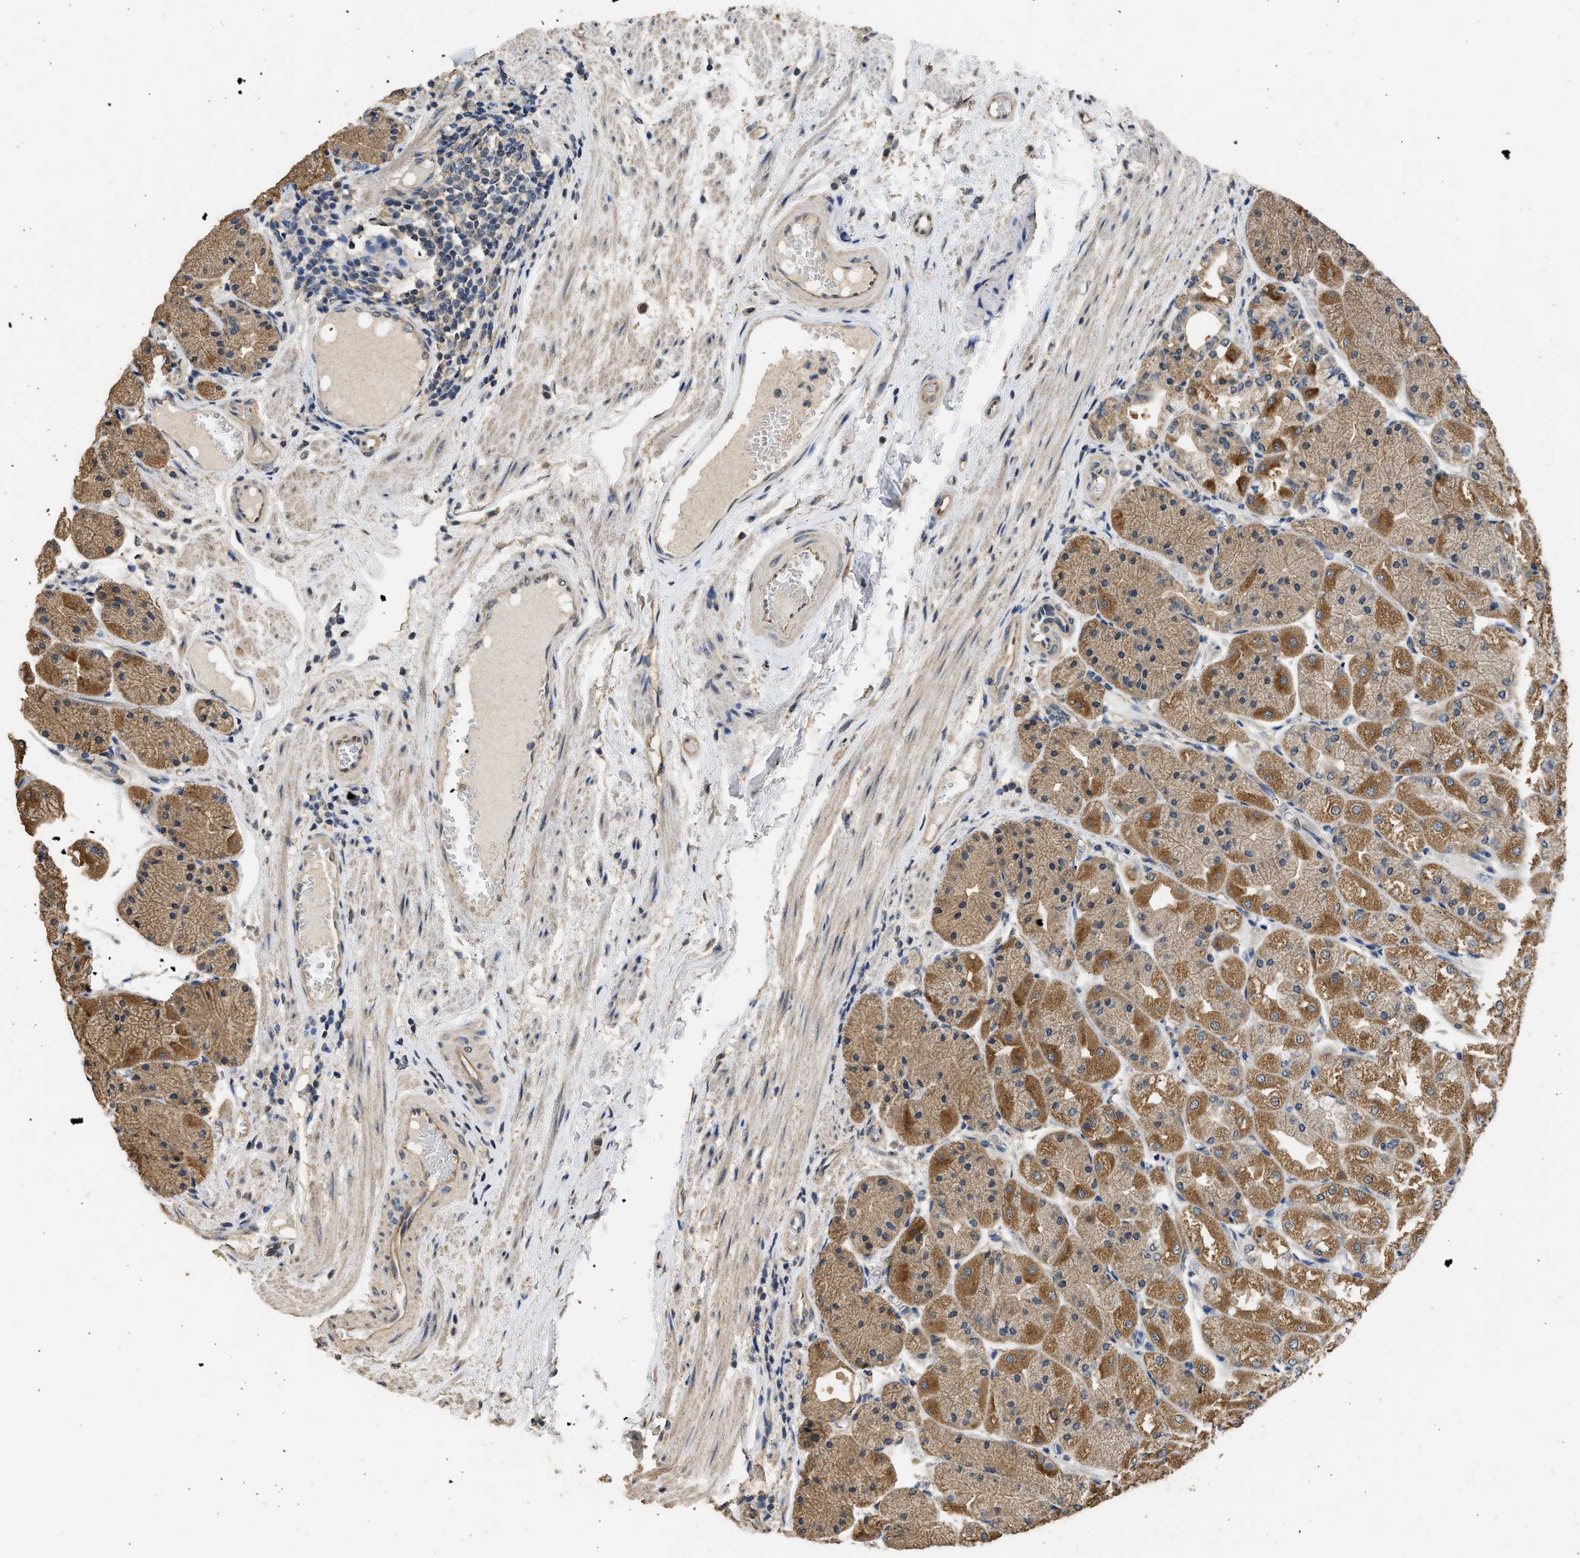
{"staining": {"intensity": "moderate", "quantity": ">75%", "location": "cytoplasmic/membranous"}, "tissue": "stomach", "cell_type": "Glandular cells", "image_type": "normal", "snomed": [{"axis": "morphology", "description": "Normal tissue, NOS"}, {"axis": "topography", "description": "Stomach, upper"}], "caption": "DAB immunohistochemical staining of unremarkable human stomach displays moderate cytoplasmic/membranous protein staining in approximately >75% of glandular cells.", "gene": "SPINT2", "patient": {"sex": "male", "age": 72}}